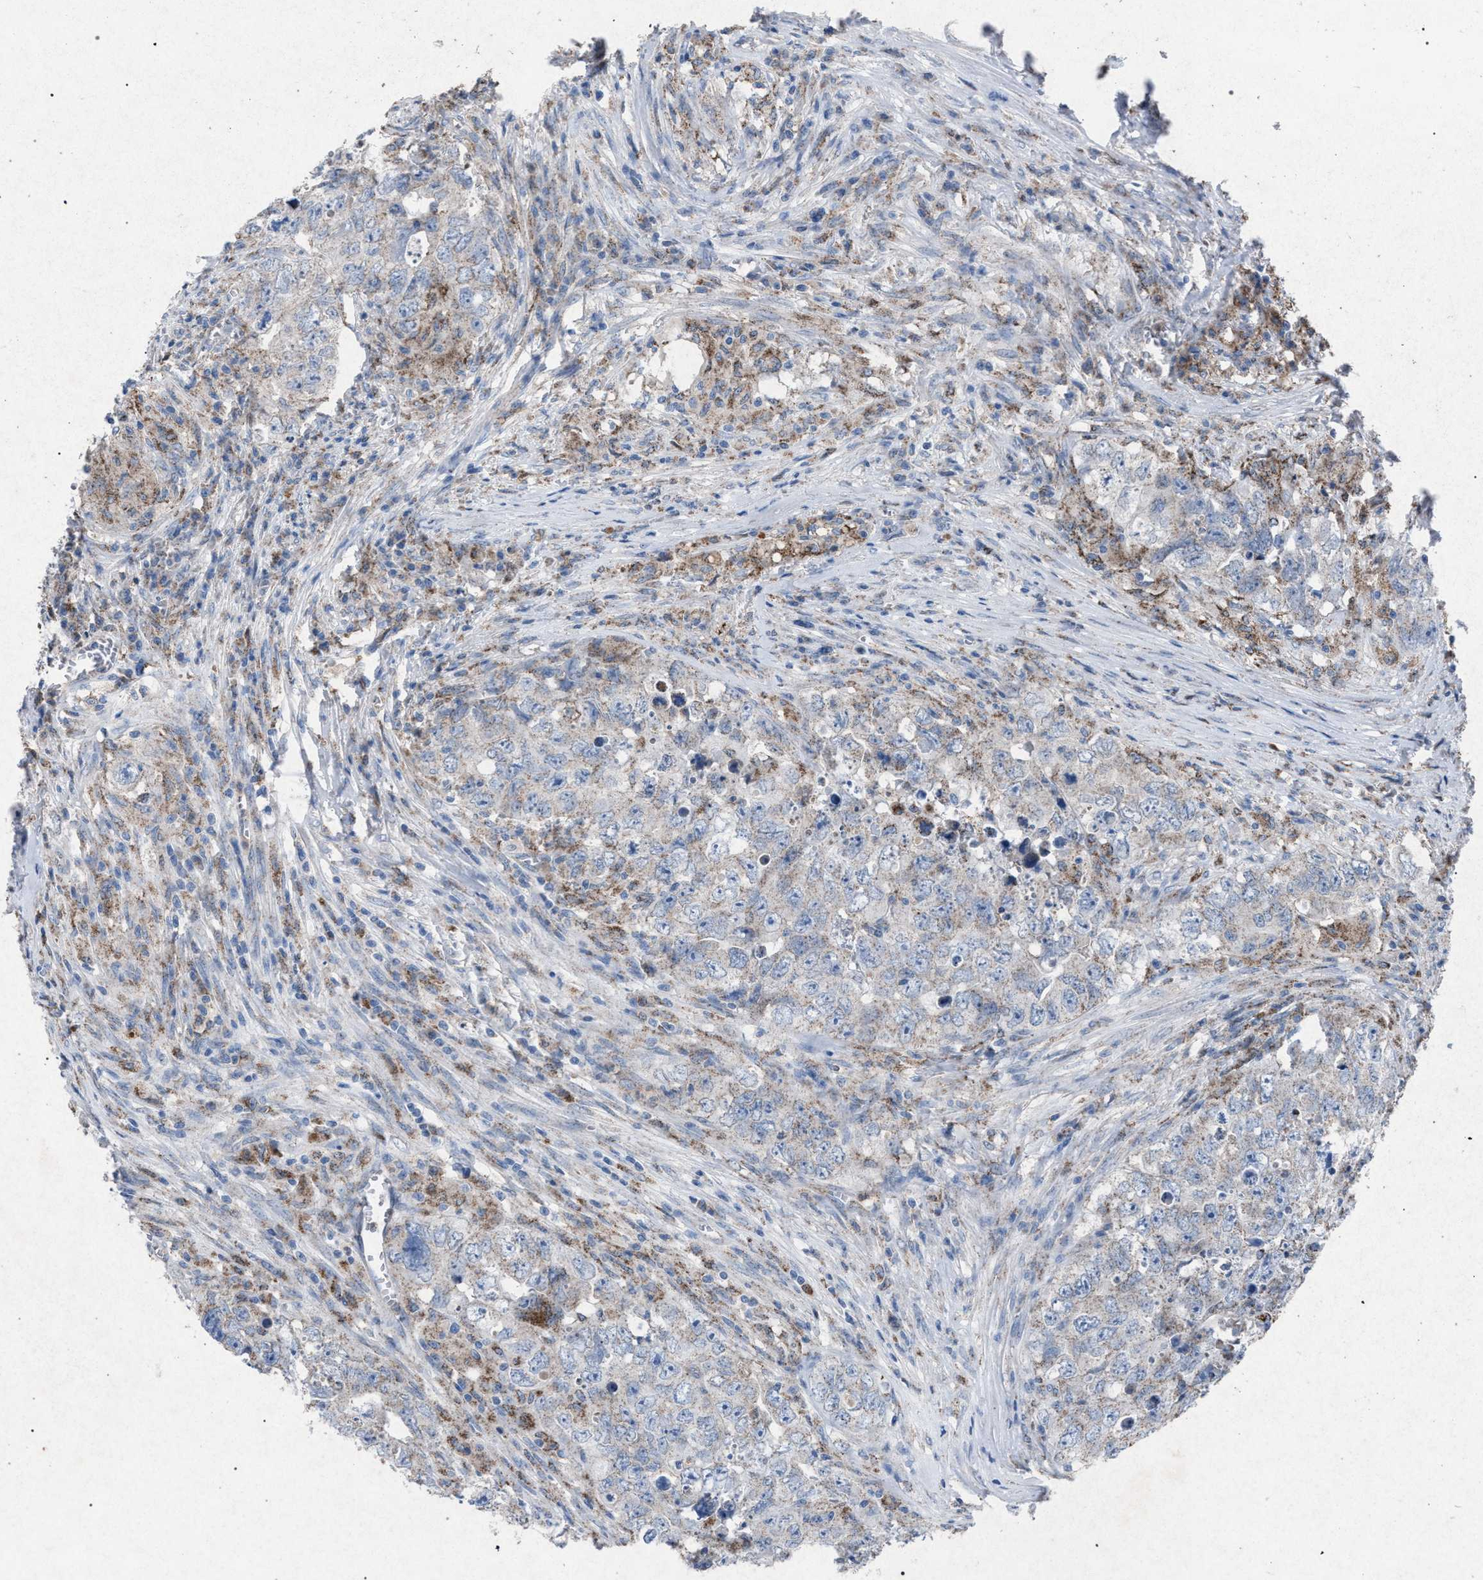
{"staining": {"intensity": "weak", "quantity": "<25%", "location": "cytoplasmic/membranous"}, "tissue": "testis cancer", "cell_type": "Tumor cells", "image_type": "cancer", "snomed": [{"axis": "morphology", "description": "Seminoma, NOS"}, {"axis": "morphology", "description": "Carcinoma, Embryonal, NOS"}, {"axis": "topography", "description": "Testis"}], "caption": "This is a photomicrograph of IHC staining of embryonal carcinoma (testis), which shows no expression in tumor cells.", "gene": "HSD17B4", "patient": {"sex": "male", "age": 43}}